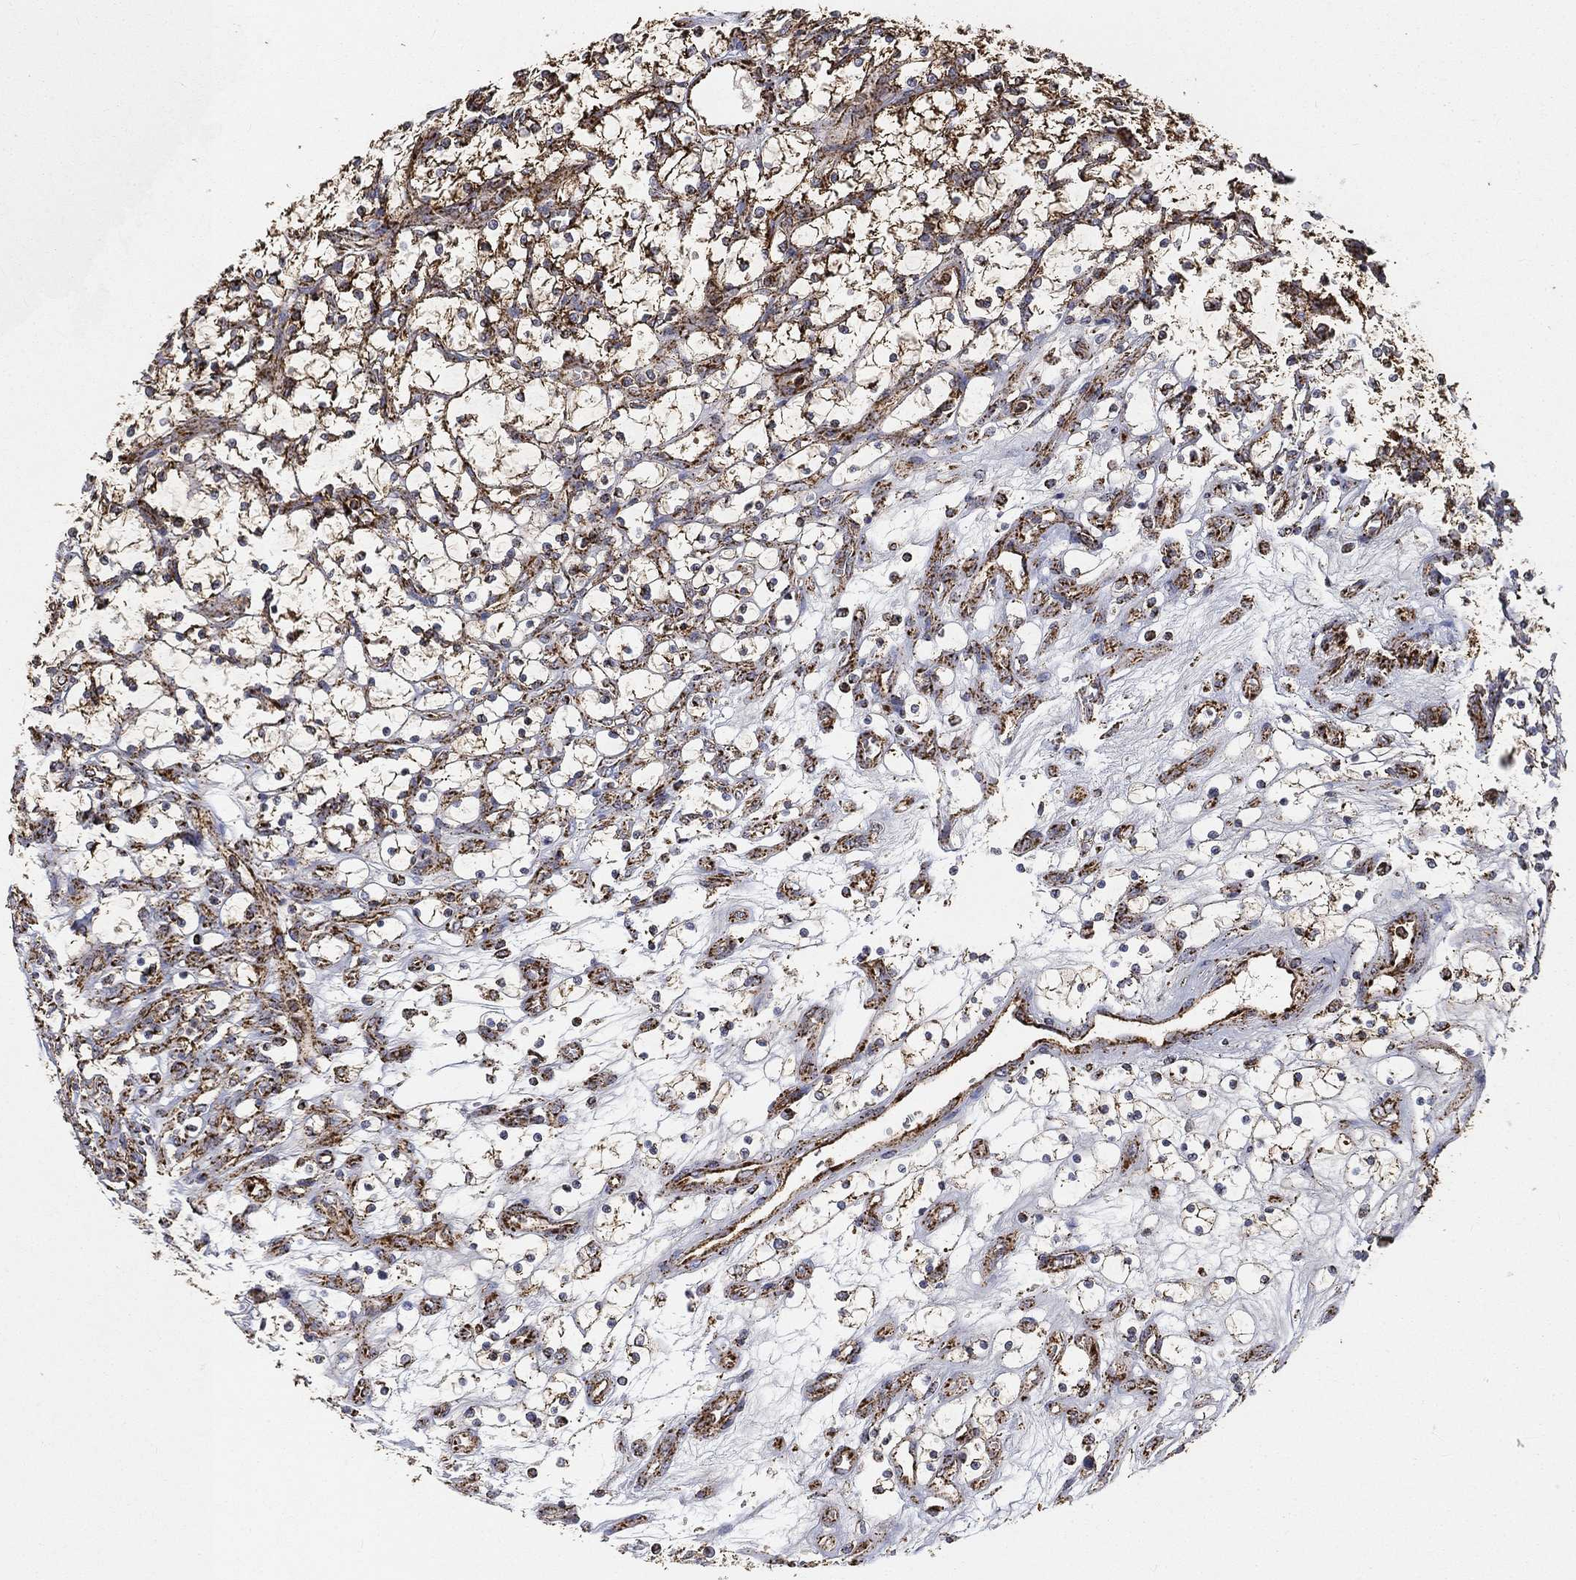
{"staining": {"intensity": "strong", "quantity": ">75%", "location": "cytoplasmic/membranous"}, "tissue": "renal cancer", "cell_type": "Tumor cells", "image_type": "cancer", "snomed": [{"axis": "morphology", "description": "Adenocarcinoma, NOS"}, {"axis": "topography", "description": "Kidney"}], "caption": "An image of renal cancer (adenocarcinoma) stained for a protein demonstrates strong cytoplasmic/membranous brown staining in tumor cells. The protein is stained brown, and the nuclei are stained in blue (DAB (3,3'-diaminobenzidine) IHC with brightfield microscopy, high magnification).", "gene": "SLC38A7", "patient": {"sex": "female", "age": 69}}